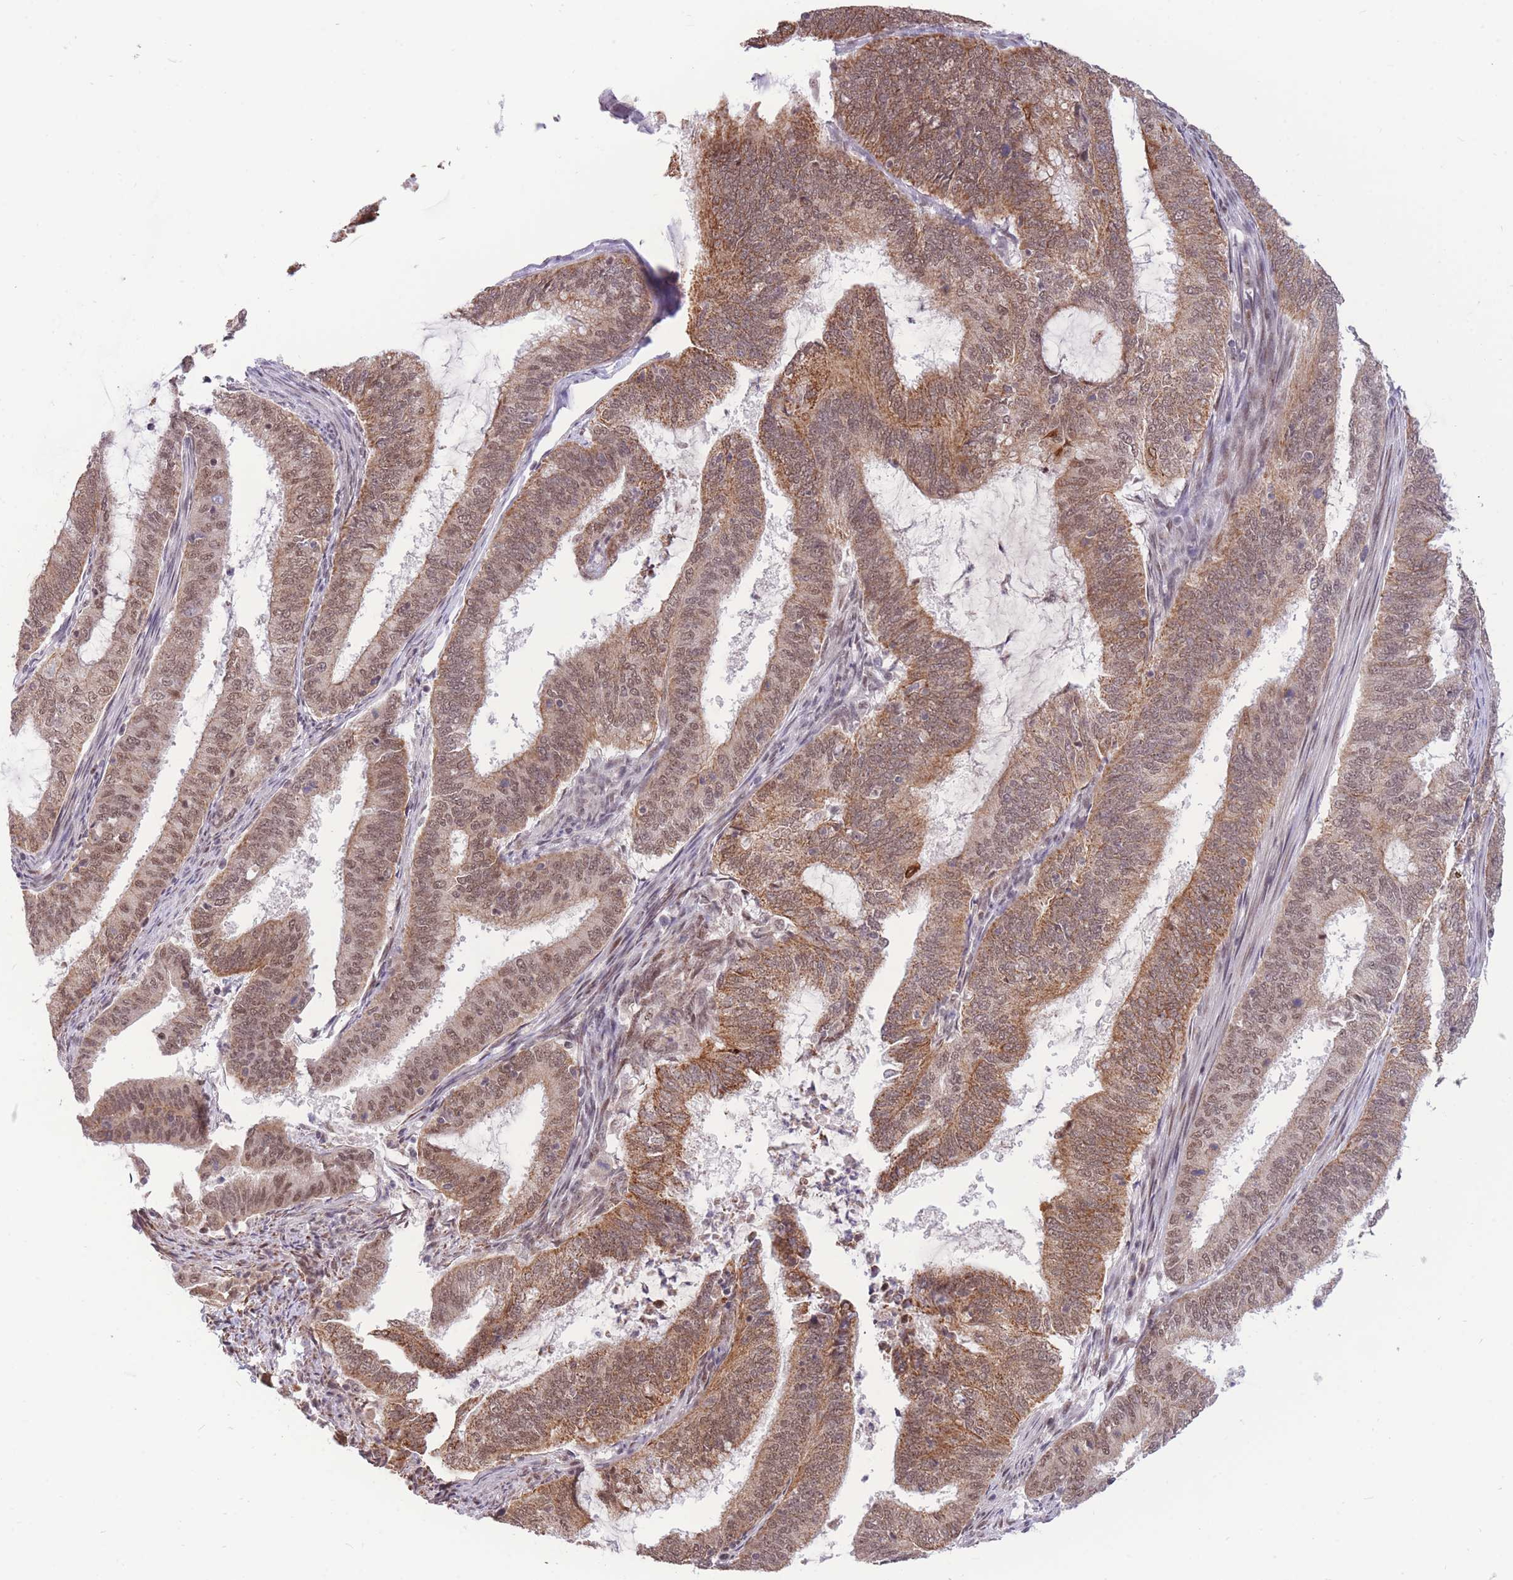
{"staining": {"intensity": "moderate", "quantity": ">75%", "location": "cytoplasmic/membranous,nuclear"}, "tissue": "endometrial cancer", "cell_type": "Tumor cells", "image_type": "cancer", "snomed": [{"axis": "morphology", "description": "Adenocarcinoma, NOS"}, {"axis": "topography", "description": "Endometrium"}], "caption": "A brown stain shows moderate cytoplasmic/membranous and nuclear positivity of a protein in endometrial adenocarcinoma tumor cells. Nuclei are stained in blue.", "gene": "TARBP2", "patient": {"sex": "female", "age": 51}}